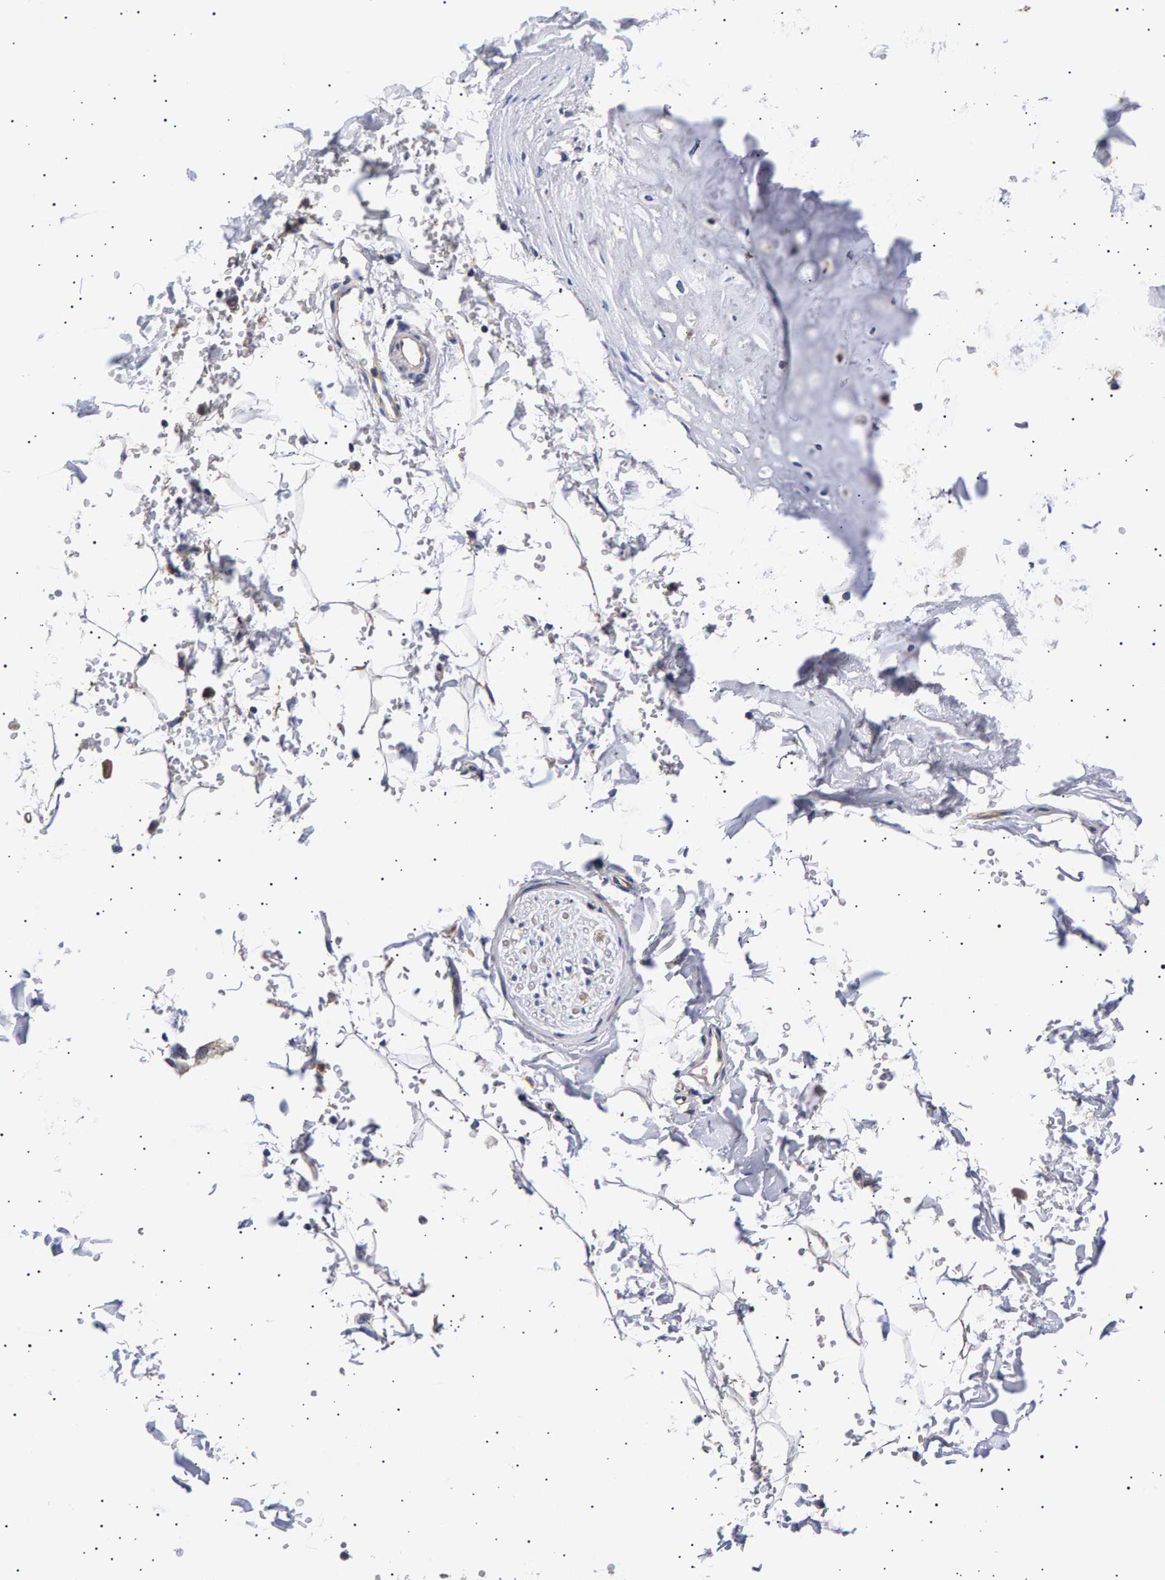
{"staining": {"intensity": "weak", "quantity": "25%-75%", "location": "cytoplasmic/membranous"}, "tissue": "adipose tissue", "cell_type": "Adipocytes", "image_type": "normal", "snomed": [{"axis": "morphology", "description": "Normal tissue, NOS"}, {"axis": "topography", "description": "Cartilage tissue"}, {"axis": "topography", "description": "Bronchus"}], "caption": "A low amount of weak cytoplasmic/membranous staining is identified in approximately 25%-75% of adipocytes in unremarkable adipose tissue.", "gene": "ANKRD40", "patient": {"sex": "female", "age": 73}}